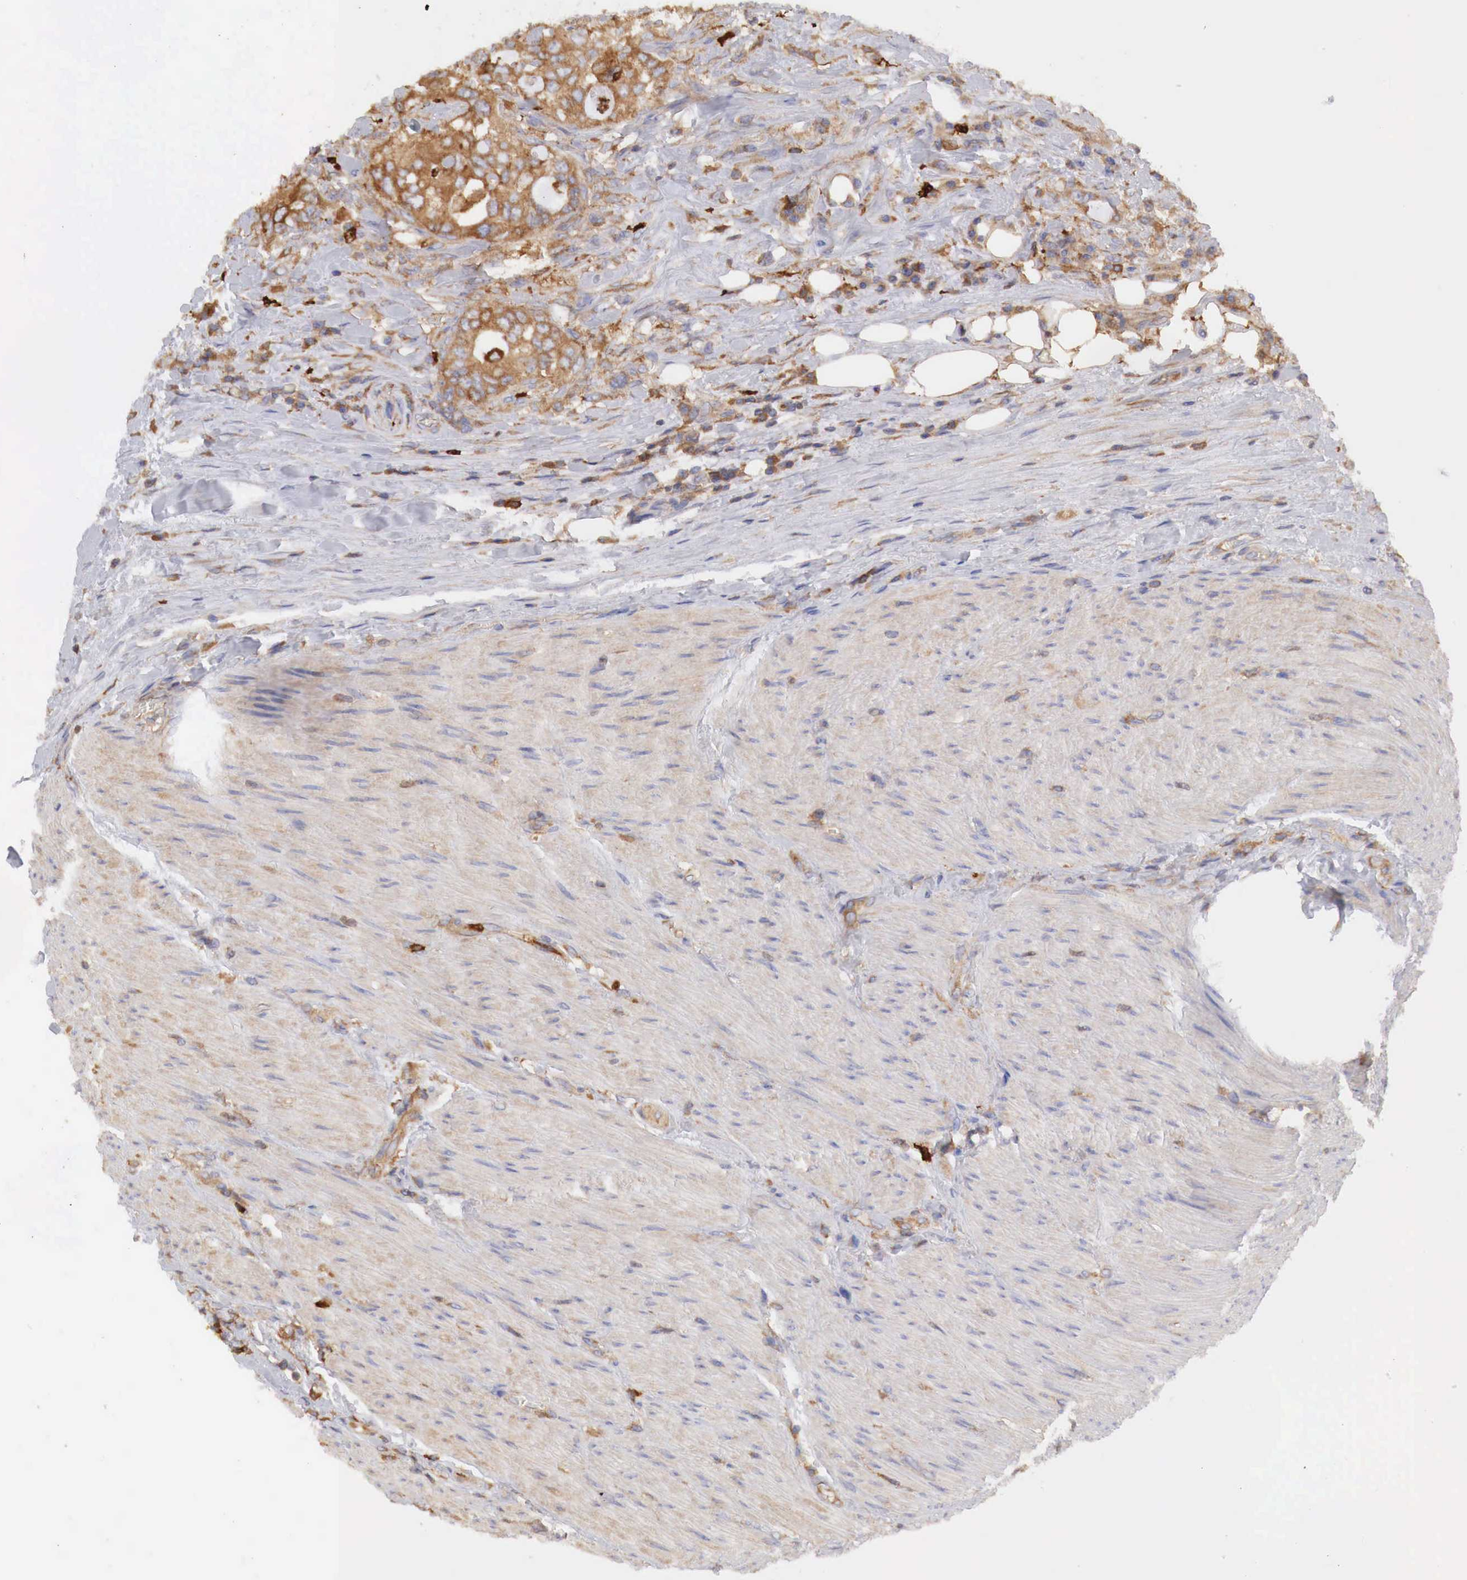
{"staining": {"intensity": "moderate", "quantity": ">75%", "location": "cytoplasmic/membranous"}, "tissue": "colorectal cancer", "cell_type": "Tumor cells", "image_type": "cancer", "snomed": [{"axis": "morphology", "description": "Adenocarcinoma, NOS"}, {"axis": "topography", "description": "Rectum"}], "caption": "An image of human adenocarcinoma (colorectal) stained for a protein exhibits moderate cytoplasmic/membranous brown staining in tumor cells.", "gene": "G6PD", "patient": {"sex": "female", "age": 57}}